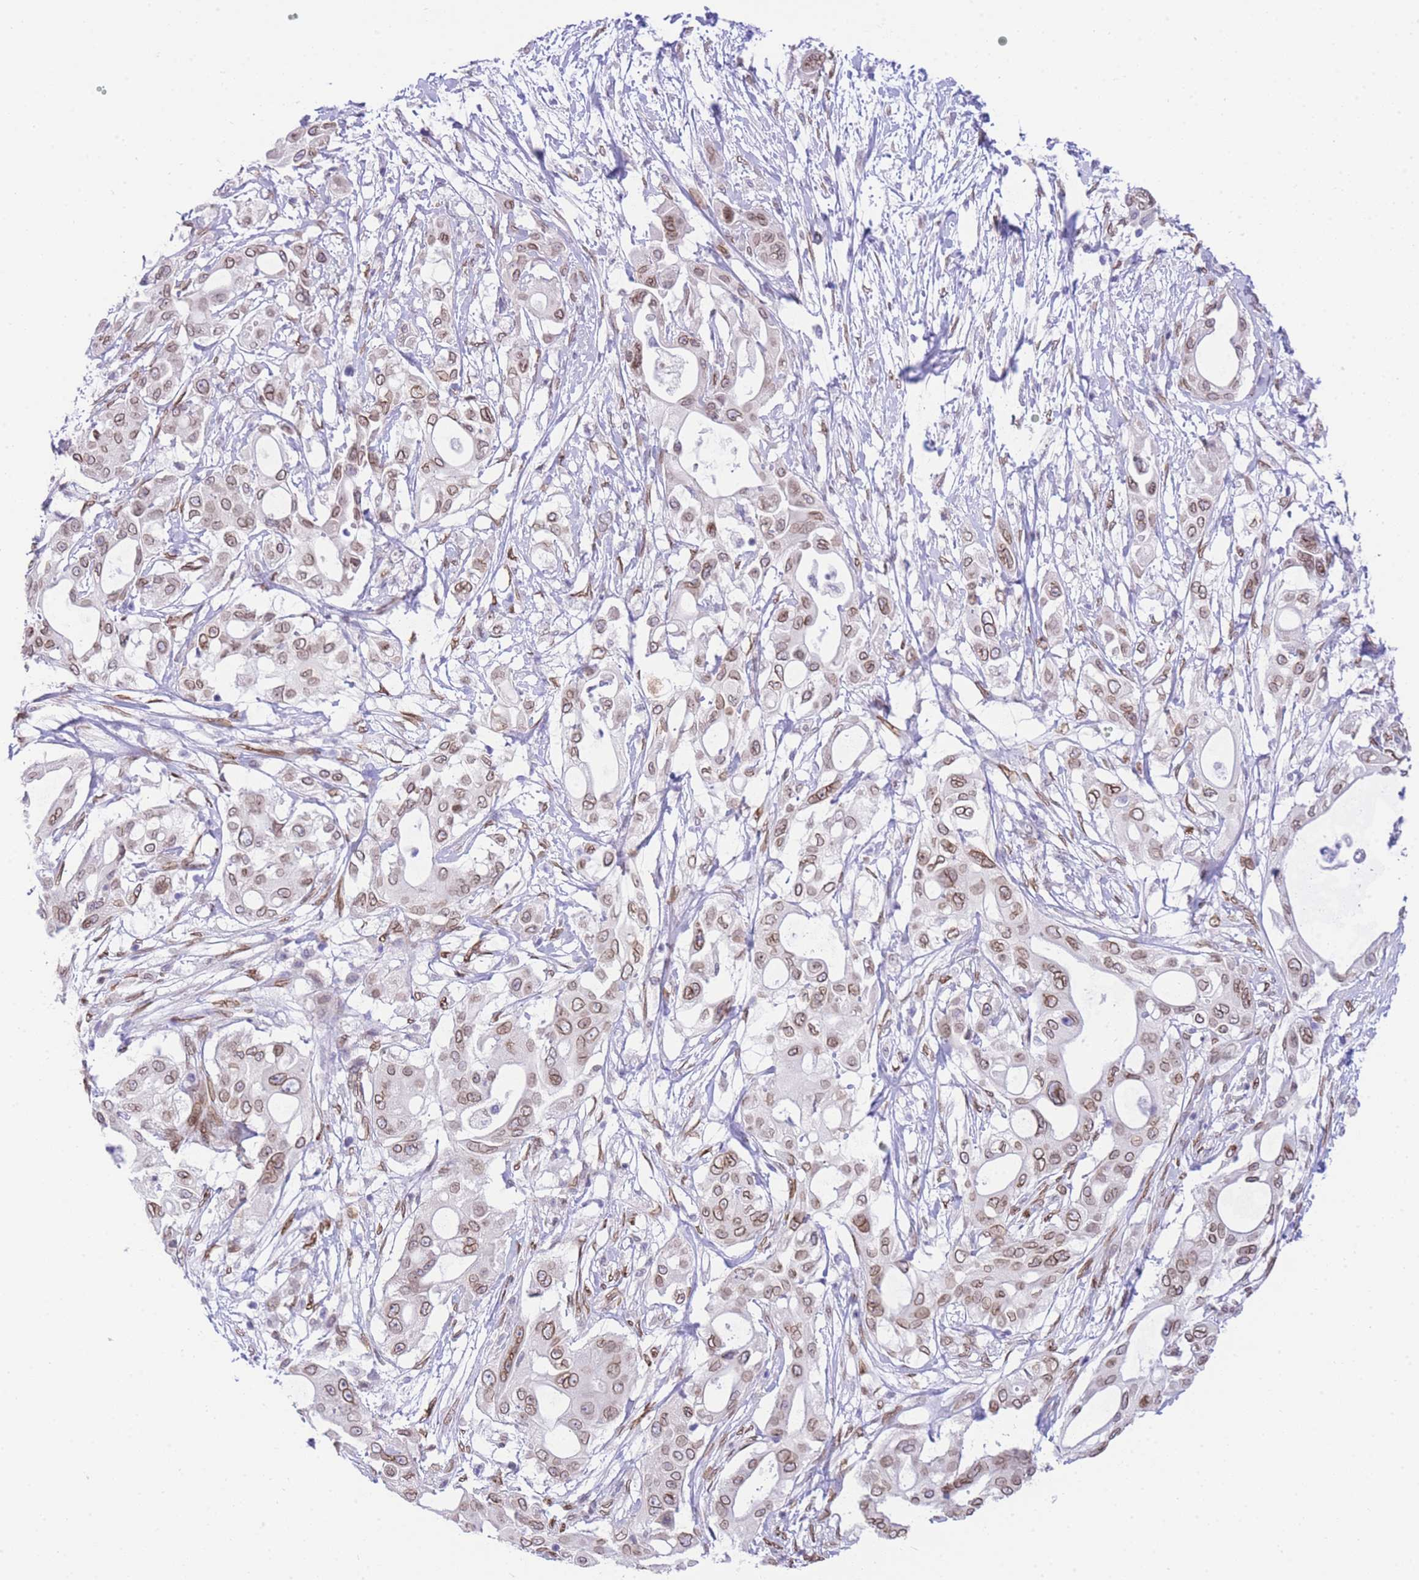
{"staining": {"intensity": "moderate", "quantity": ">75%", "location": "cytoplasmic/membranous,nuclear"}, "tissue": "pancreatic cancer", "cell_type": "Tumor cells", "image_type": "cancer", "snomed": [{"axis": "morphology", "description": "Adenocarcinoma, NOS"}, {"axis": "topography", "description": "Pancreas"}], "caption": "Pancreatic cancer (adenocarcinoma) stained with a brown dye displays moderate cytoplasmic/membranous and nuclear positive staining in approximately >75% of tumor cells.", "gene": "OR10AD1", "patient": {"sex": "male", "age": 68}}